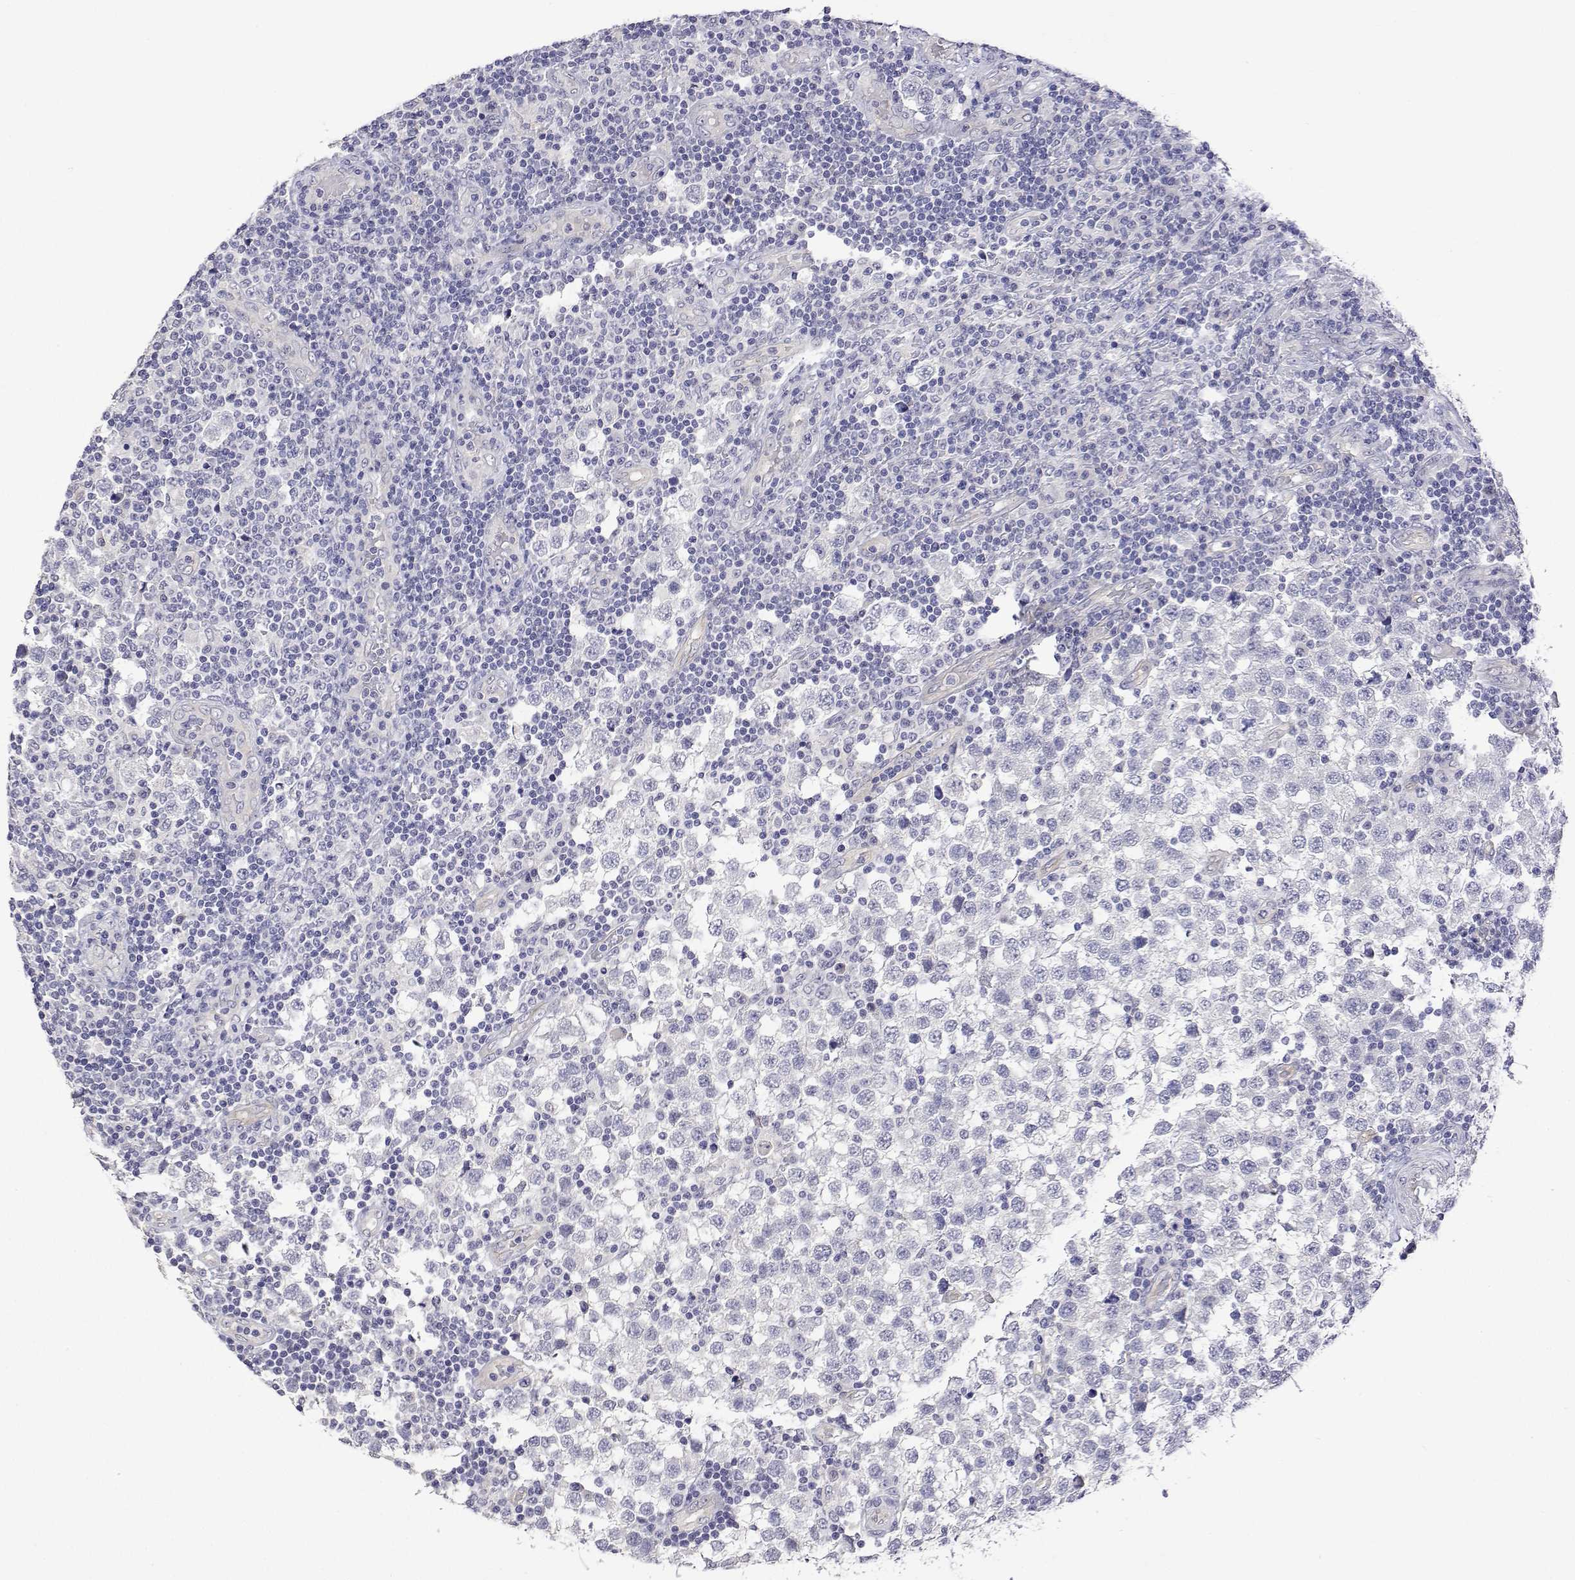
{"staining": {"intensity": "negative", "quantity": "none", "location": "none"}, "tissue": "testis cancer", "cell_type": "Tumor cells", "image_type": "cancer", "snomed": [{"axis": "morphology", "description": "Seminoma, NOS"}, {"axis": "topography", "description": "Testis"}], "caption": "IHC of testis seminoma reveals no staining in tumor cells.", "gene": "PLCB1", "patient": {"sex": "male", "age": 34}}